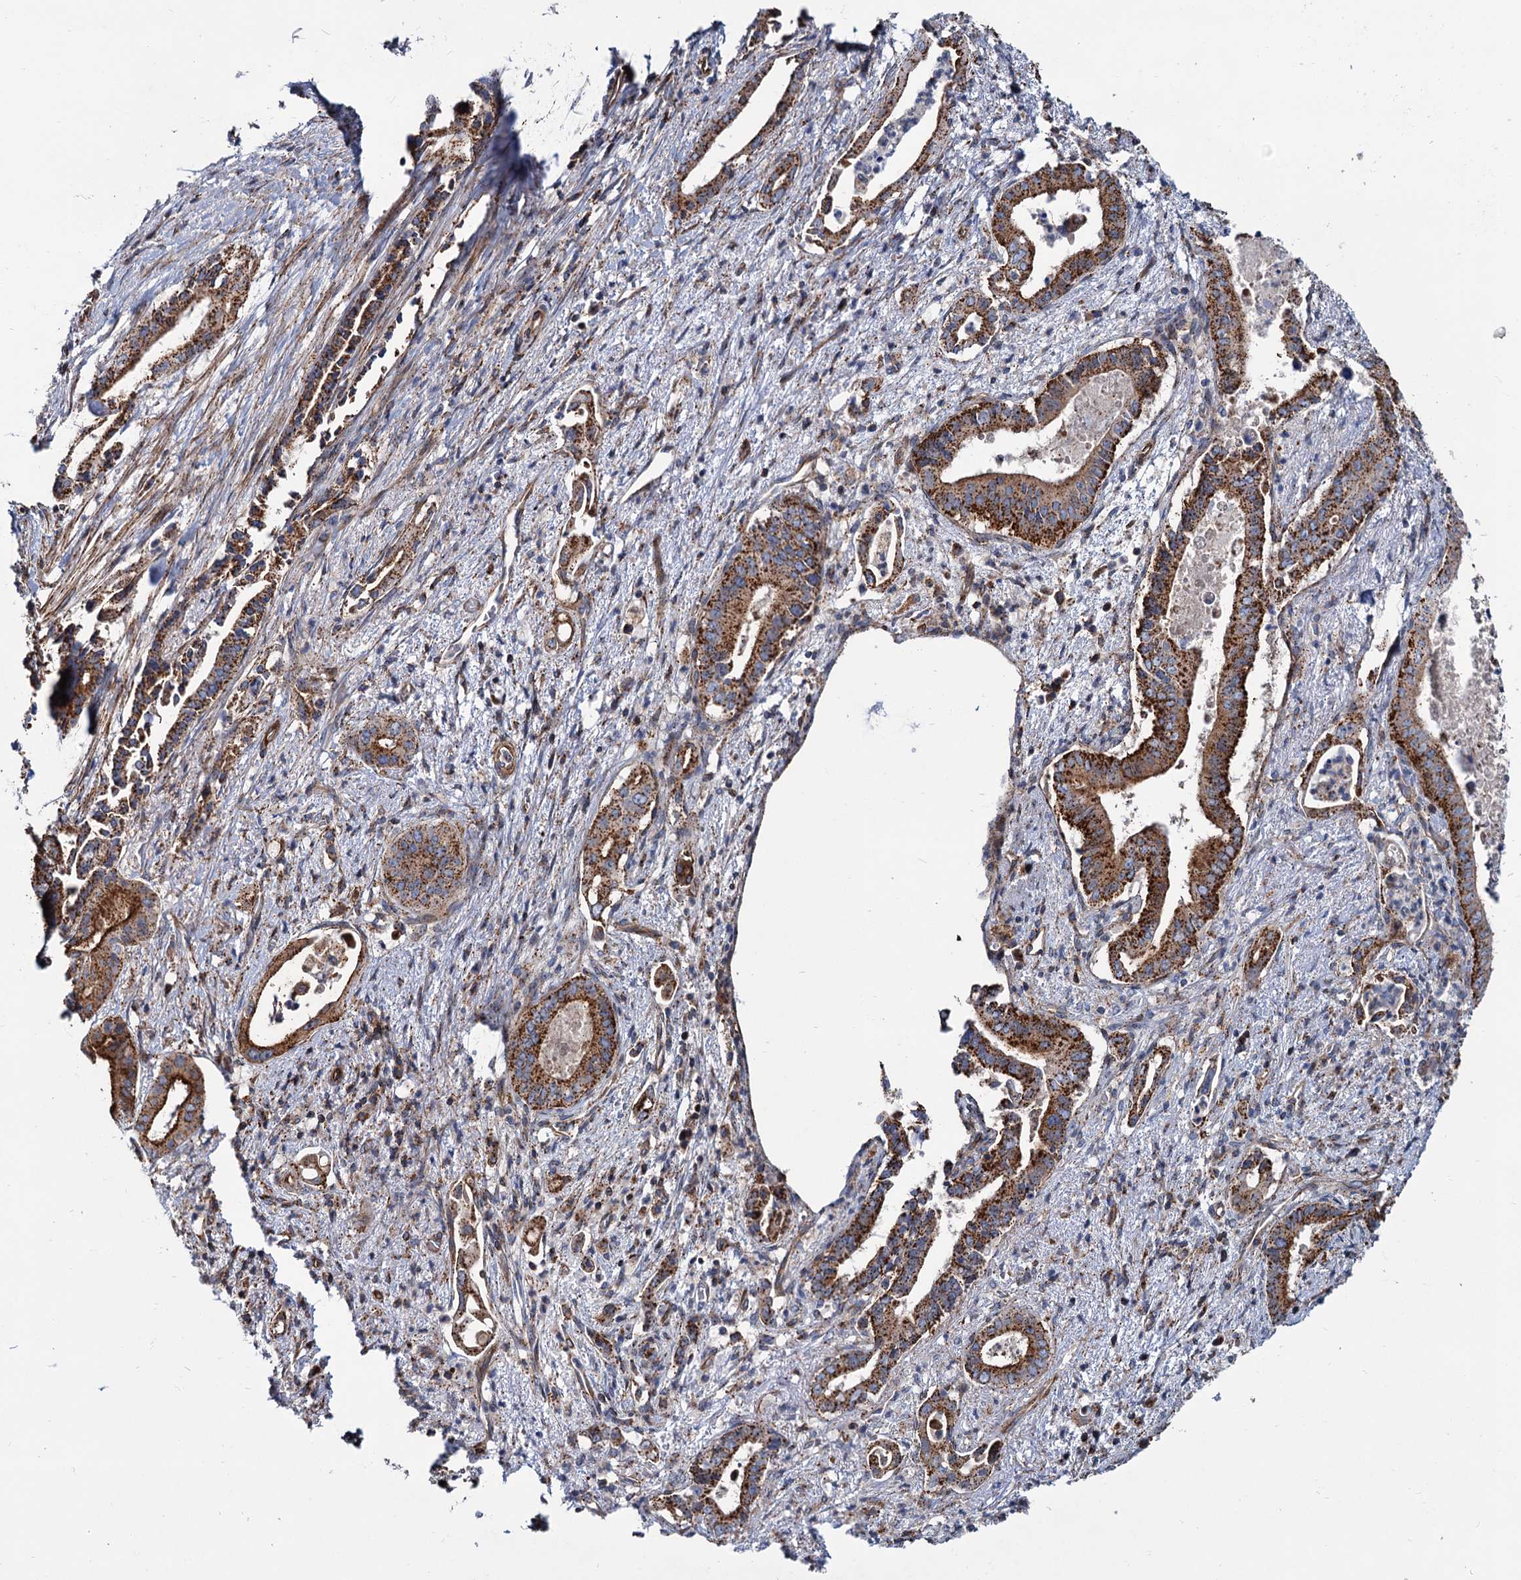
{"staining": {"intensity": "moderate", "quantity": ">75%", "location": "cytoplasmic/membranous"}, "tissue": "pancreatic cancer", "cell_type": "Tumor cells", "image_type": "cancer", "snomed": [{"axis": "morphology", "description": "Adenocarcinoma, NOS"}, {"axis": "topography", "description": "Pancreas"}], "caption": "There is medium levels of moderate cytoplasmic/membranous expression in tumor cells of adenocarcinoma (pancreatic), as demonstrated by immunohistochemical staining (brown color).", "gene": "PSEN1", "patient": {"sex": "female", "age": 77}}